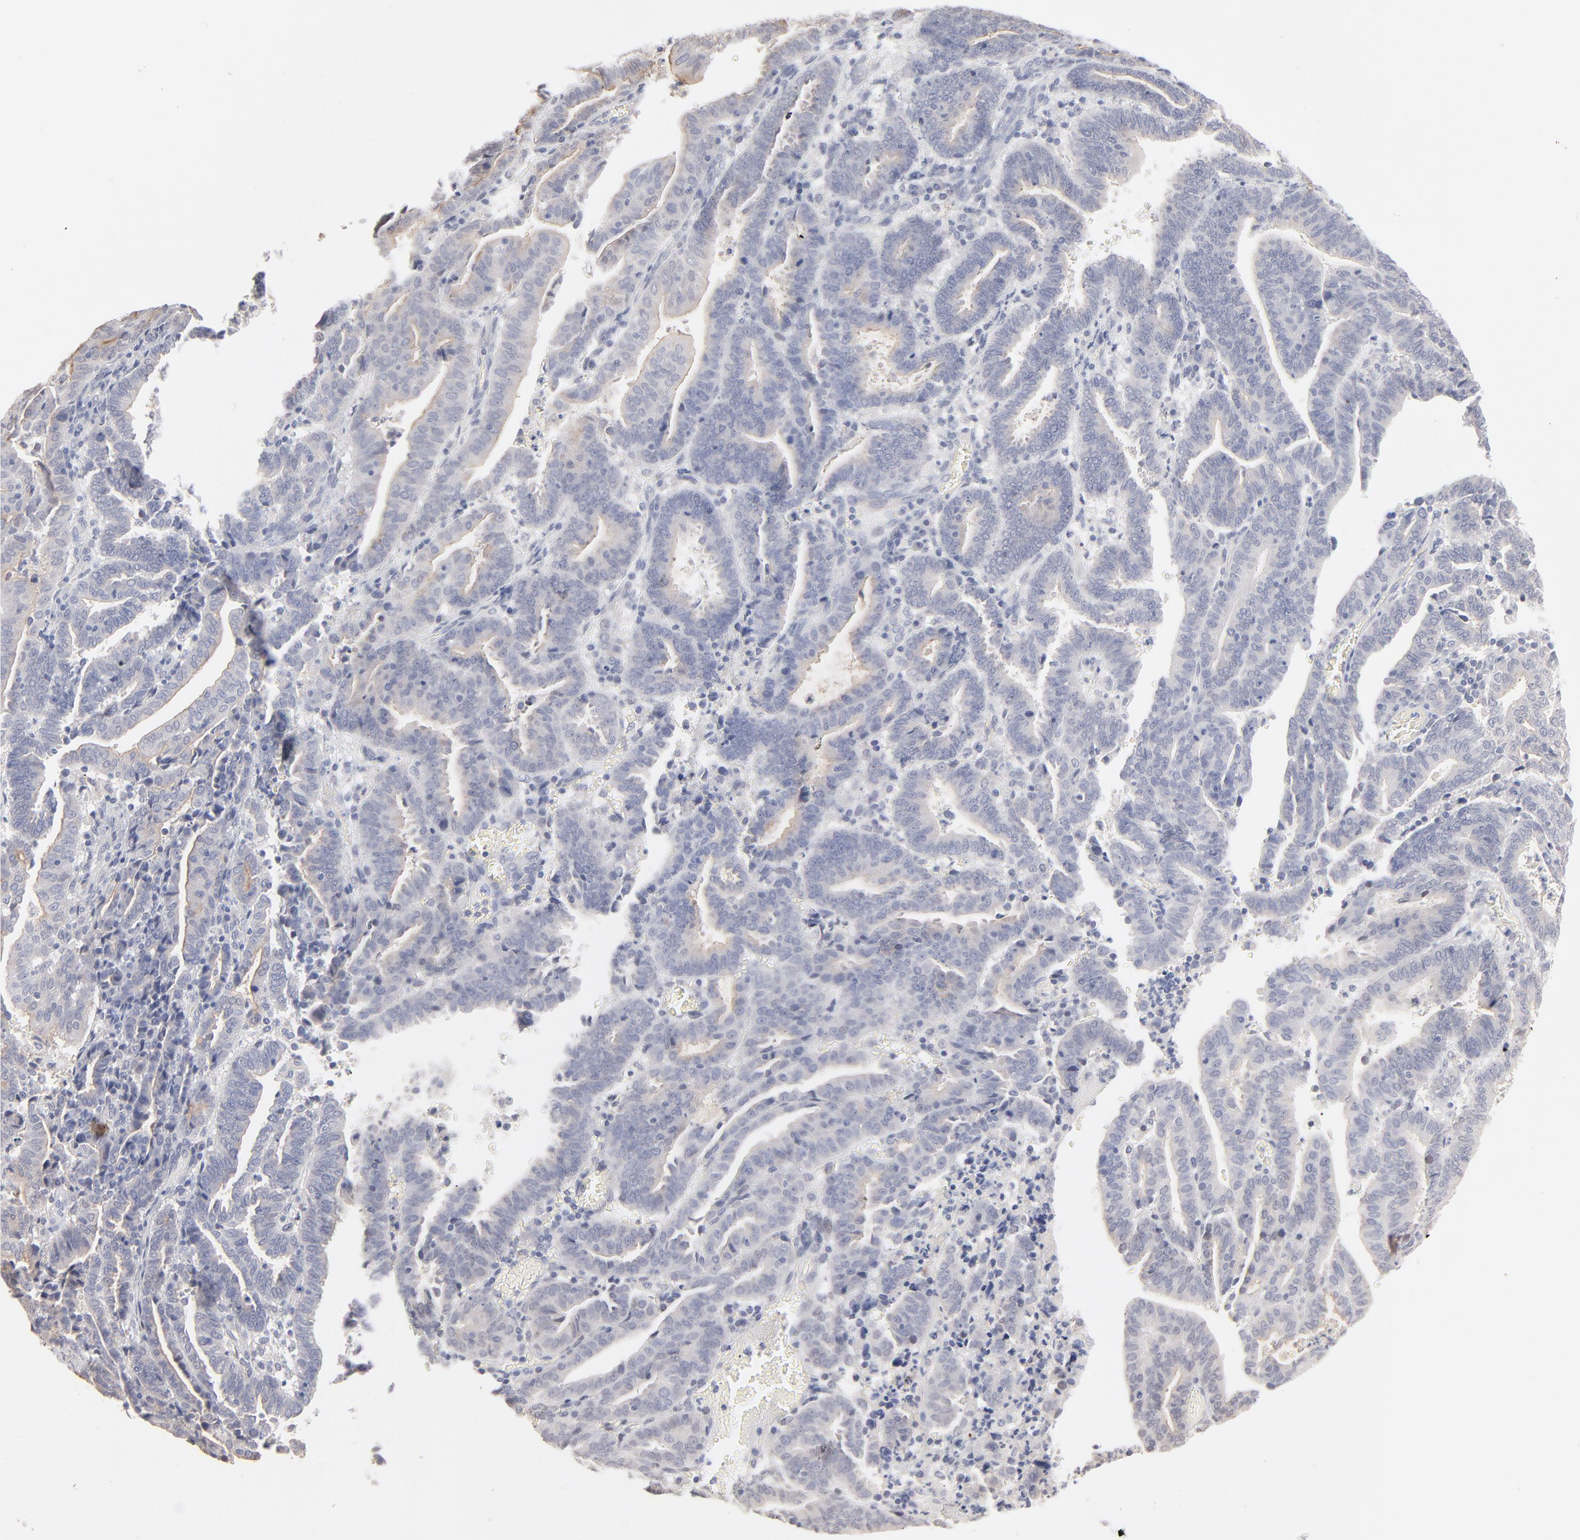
{"staining": {"intensity": "weak", "quantity": "25%-75%", "location": "cytoplasmic/membranous"}, "tissue": "endometrial cancer", "cell_type": "Tumor cells", "image_type": "cancer", "snomed": [{"axis": "morphology", "description": "Adenocarcinoma, NOS"}, {"axis": "topography", "description": "Uterus"}], "caption": "Adenocarcinoma (endometrial) stained with DAB (3,3'-diaminobenzidine) immunohistochemistry shows low levels of weak cytoplasmic/membranous staining in about 25%-75% of tumor cells.", "gene": "RBM3", "patient": {"sex": "female", "age": 83}}